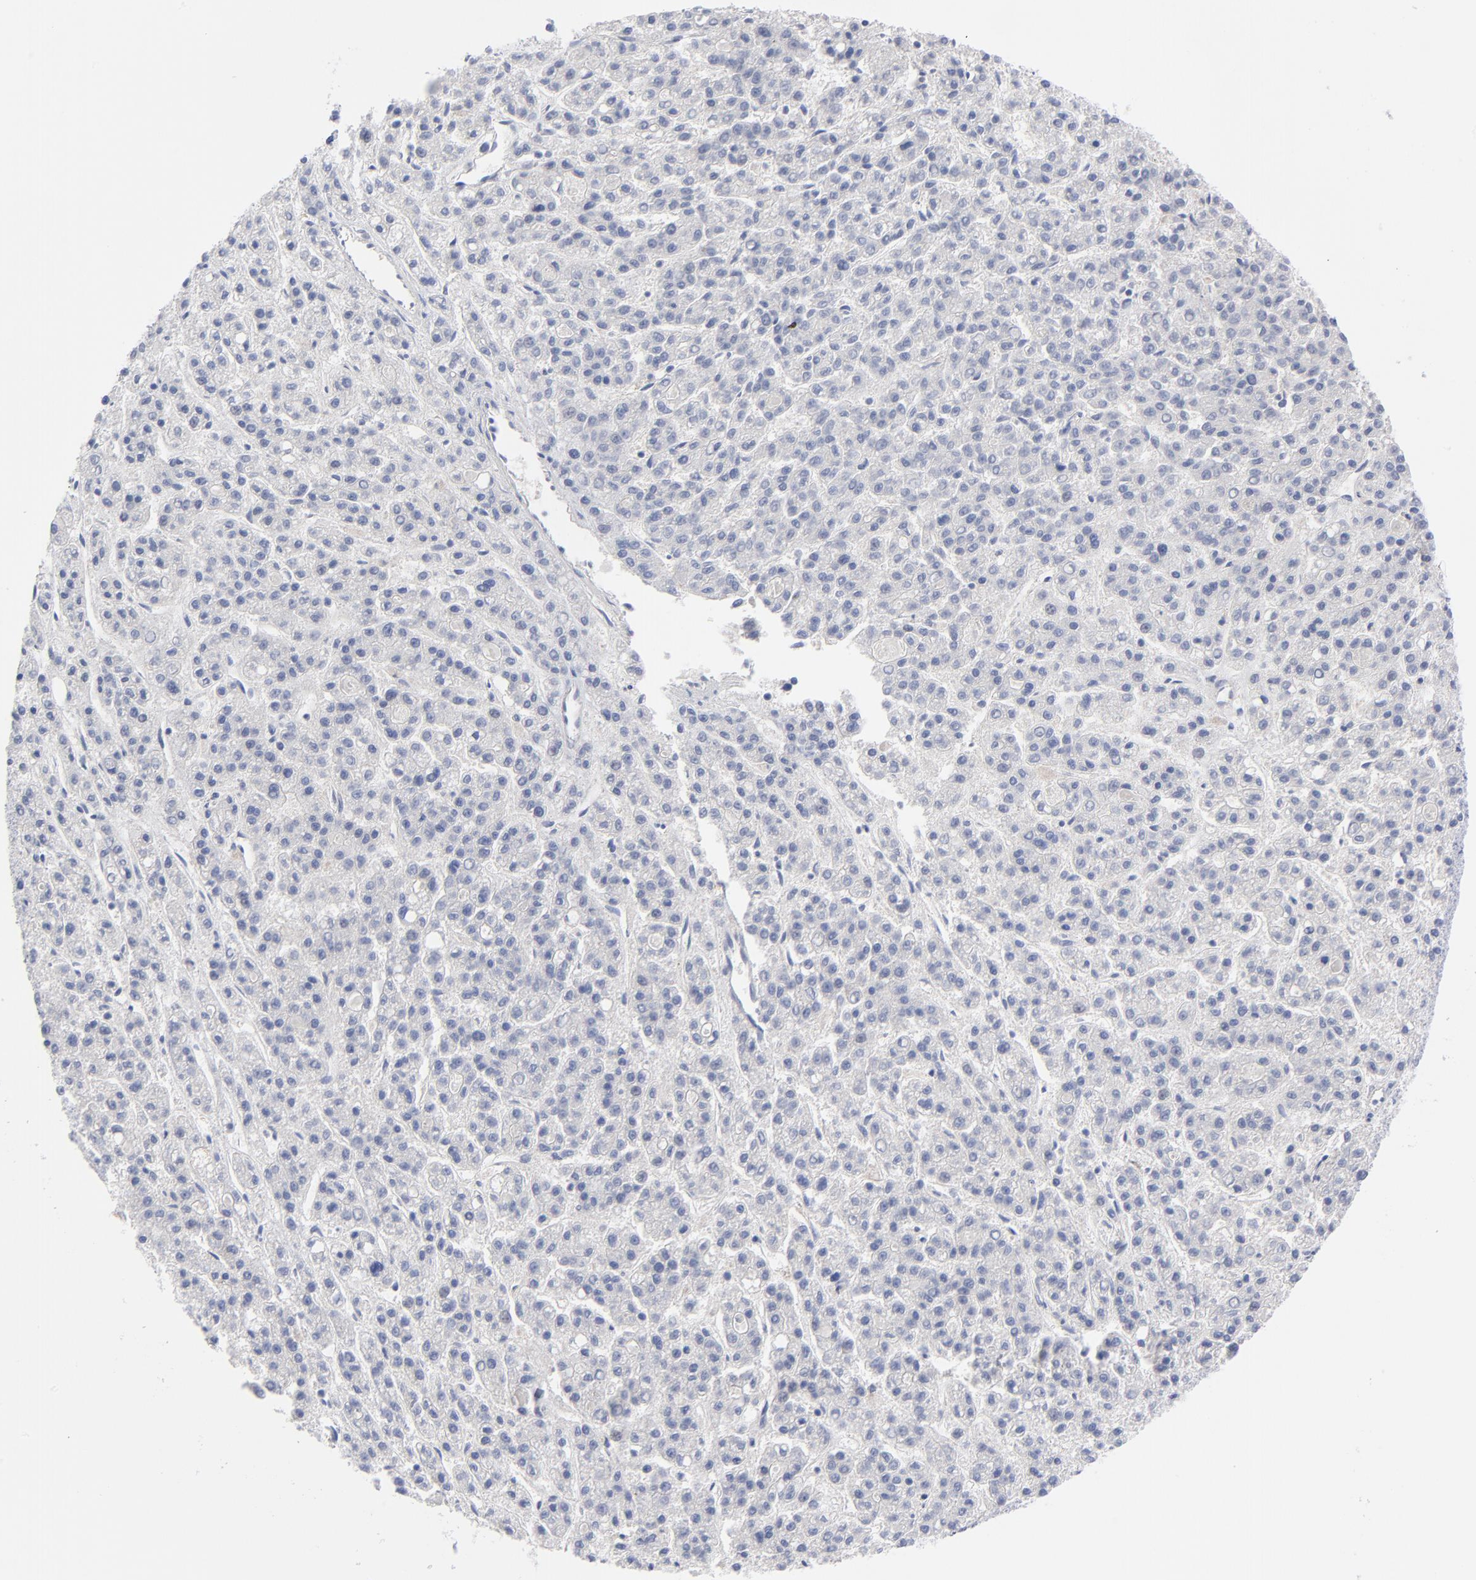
{"staining": {"intensity": "negative", "quantity": "none", "location": "none"}, "tissue": "liver cancer", "cell_type": "Tumor cells", "image_type": "cancer", "snomed": [{"axis": "morphology", "description": "Carcinoma, Hepatocellular, NOS"}, {"axis": "topography", "description": "Liver"}], "caption": "The micrograph reveals no staining of tumor cells in liver hepatocellular carcinoma. (Brightfield microscopy of DAB immunohistochemistry (IHC) at high magnification).", "gene": "ACY1", "patient": {"sex": "male", "age": 70}}